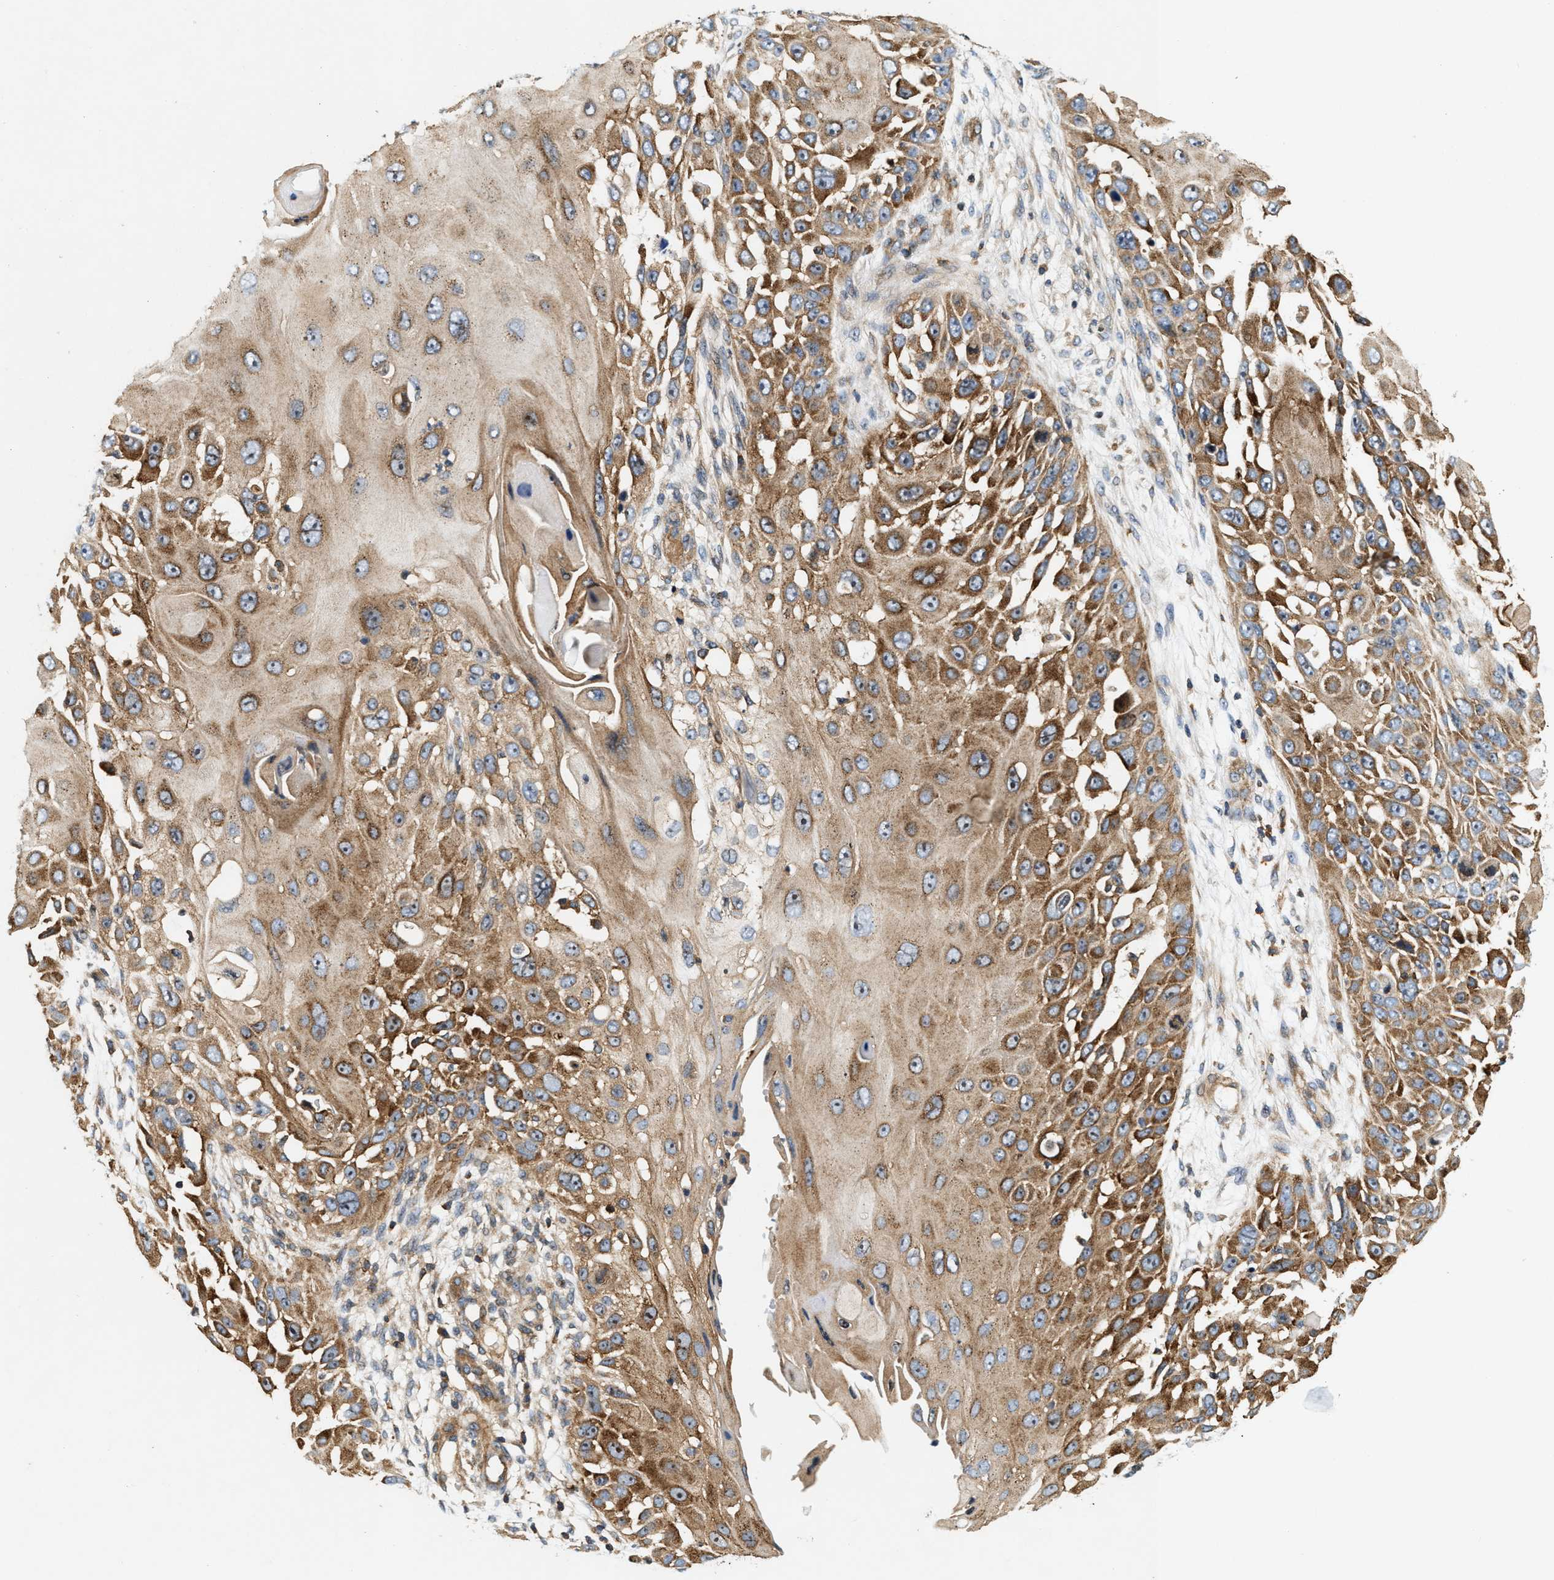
{"staining": {"intensity": "moderate", "quantity": ">75%", "location": "cytoplasmic/membranous"}, "tissue": "skin cancer", "cell_type": "Tumor cells", "image_type": "cancer", "snomed": [{"axis": "morphology", "description": "Squamous cell carcinoma, NOS"}, {"axis": "topography", "description": "Skin"}], "caption": "Protein expression analysis of human skin cancer reveals moderate cytoplasmic/membranous staining in approximately >75% of tumor cells. The protein of interest is shown in brown color, while the nuclei are stained blue.", "gene": "SAMD9", "patient": {"sex": "female", "age": 44}}